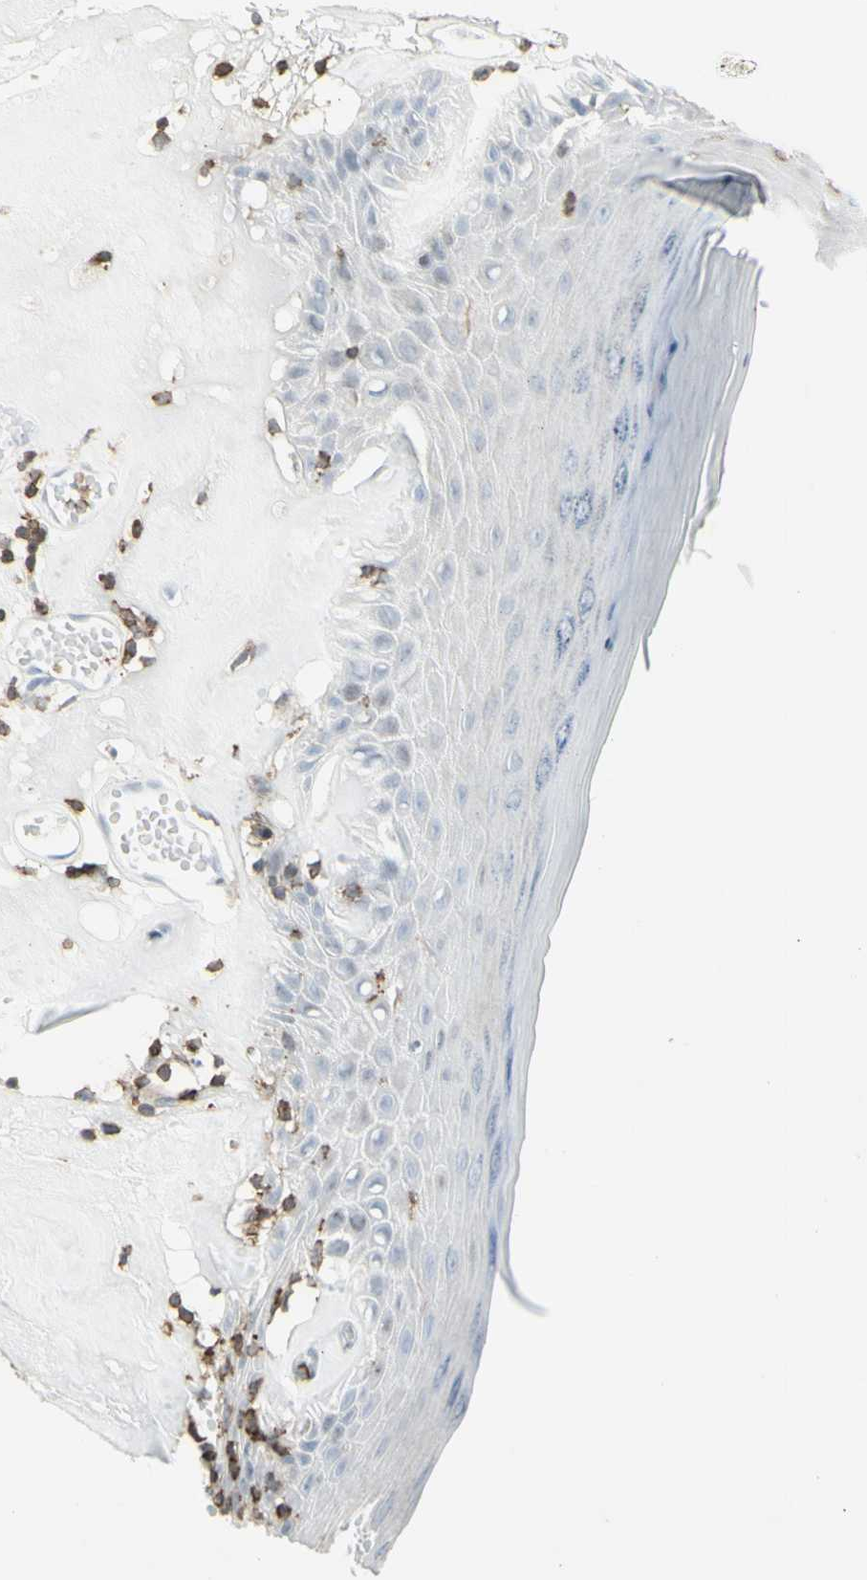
{"staining": {"intensity": "weak", "quantity": "<25%", "location": "cytoplasmic/membranous"}, "tissue": "skin", "cell_type": "Epidermal cells", "image_type": "normal", "snomed": [{"axis": "morphology", "description": "Normal tissue, NOS"}, {"axis": "morphology", "description": "Inflammation, NOS"}, {"axis": "topography", "description": "Vulva"}], "caption": "A high-resolution micrograph shows IHC staining of normal skin, which exhibits no significant positivity in epidermal cells.", "gene": "NRG1", "patient": {"sex": "female", "age": 84}}